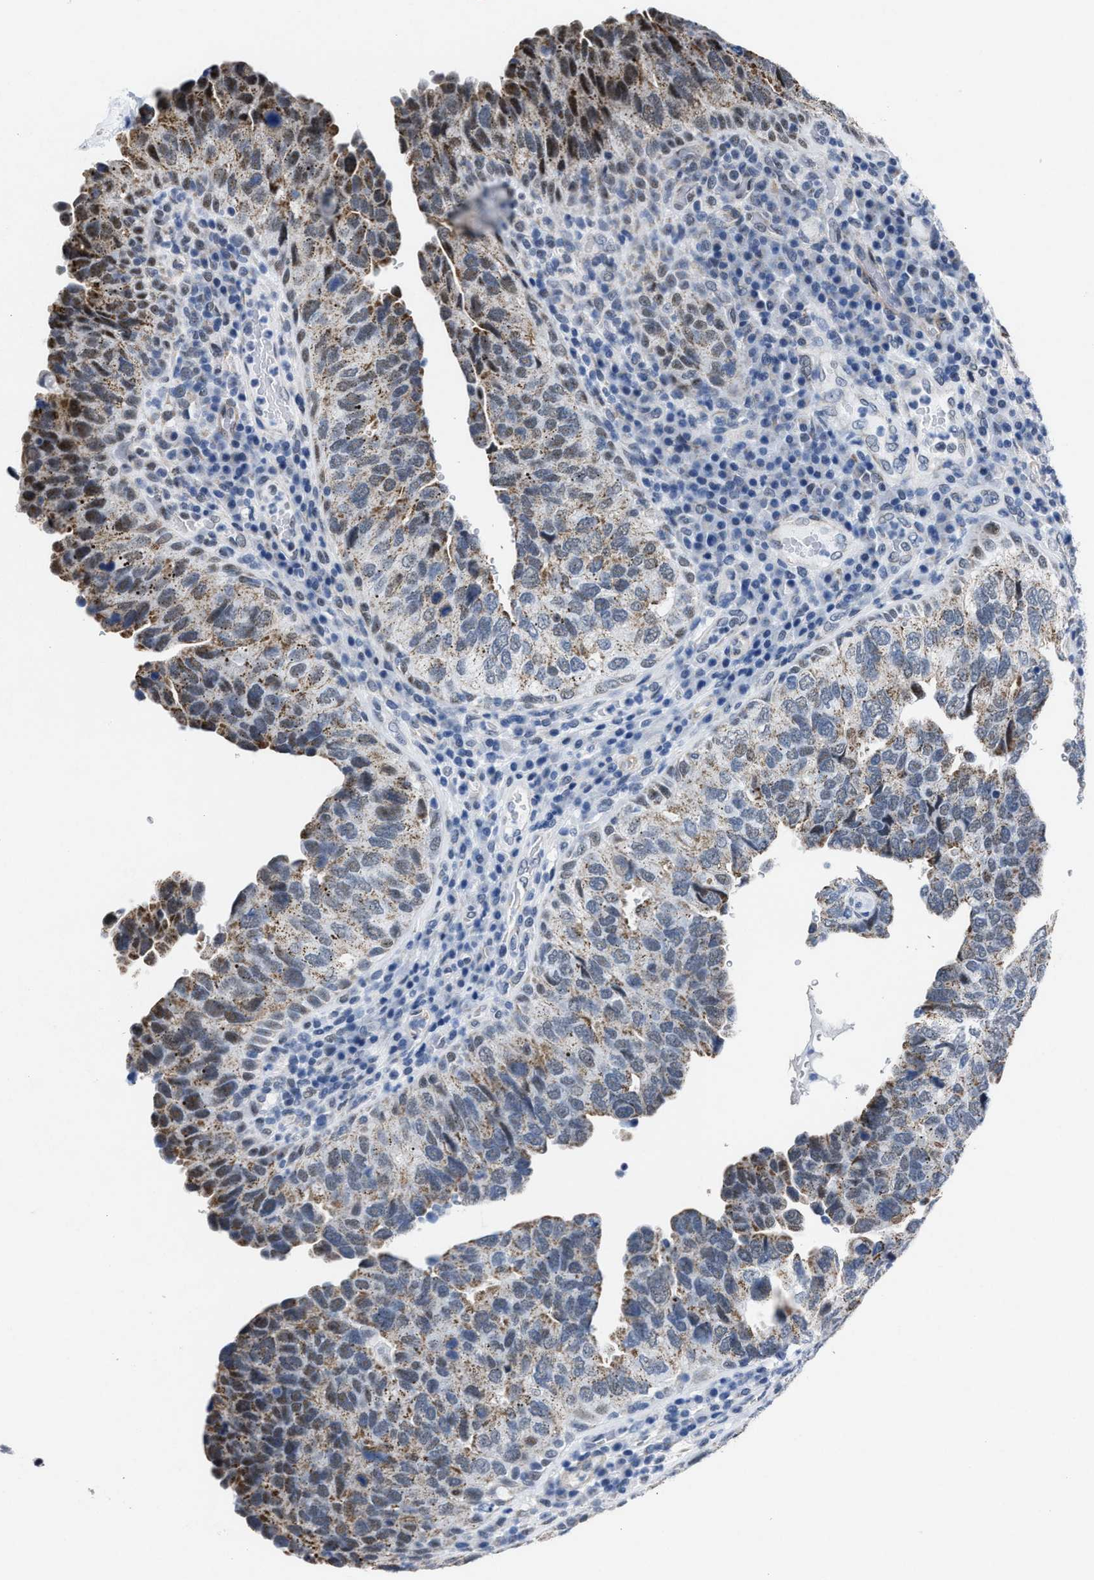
{"staining": {"intensity": "moderate", "quantity": "25%-75%", "location": "cytoplasmic/membranous"}, "tissue": "urothelial cancer", "cell_type": "Tumor cells", "image_type": "cancer", "snomed": [{"axis": "morphology", "description": "Urothelial carcinoma, High grade"}, {"axis": "topography", "description": "Urinary bladder"}], "caption": "Immunohistochemistry (IHC) of human urothelial carcinoma (high-grade) displays medium levels of moderate cytoplasmic/membranous positivity in approximately 25%-75% of tumor cells. (Brightfield microscopy of DAB IHC at high magnification).", "gene": "ID3", "patient": {"sex": "female", "age": 82}}